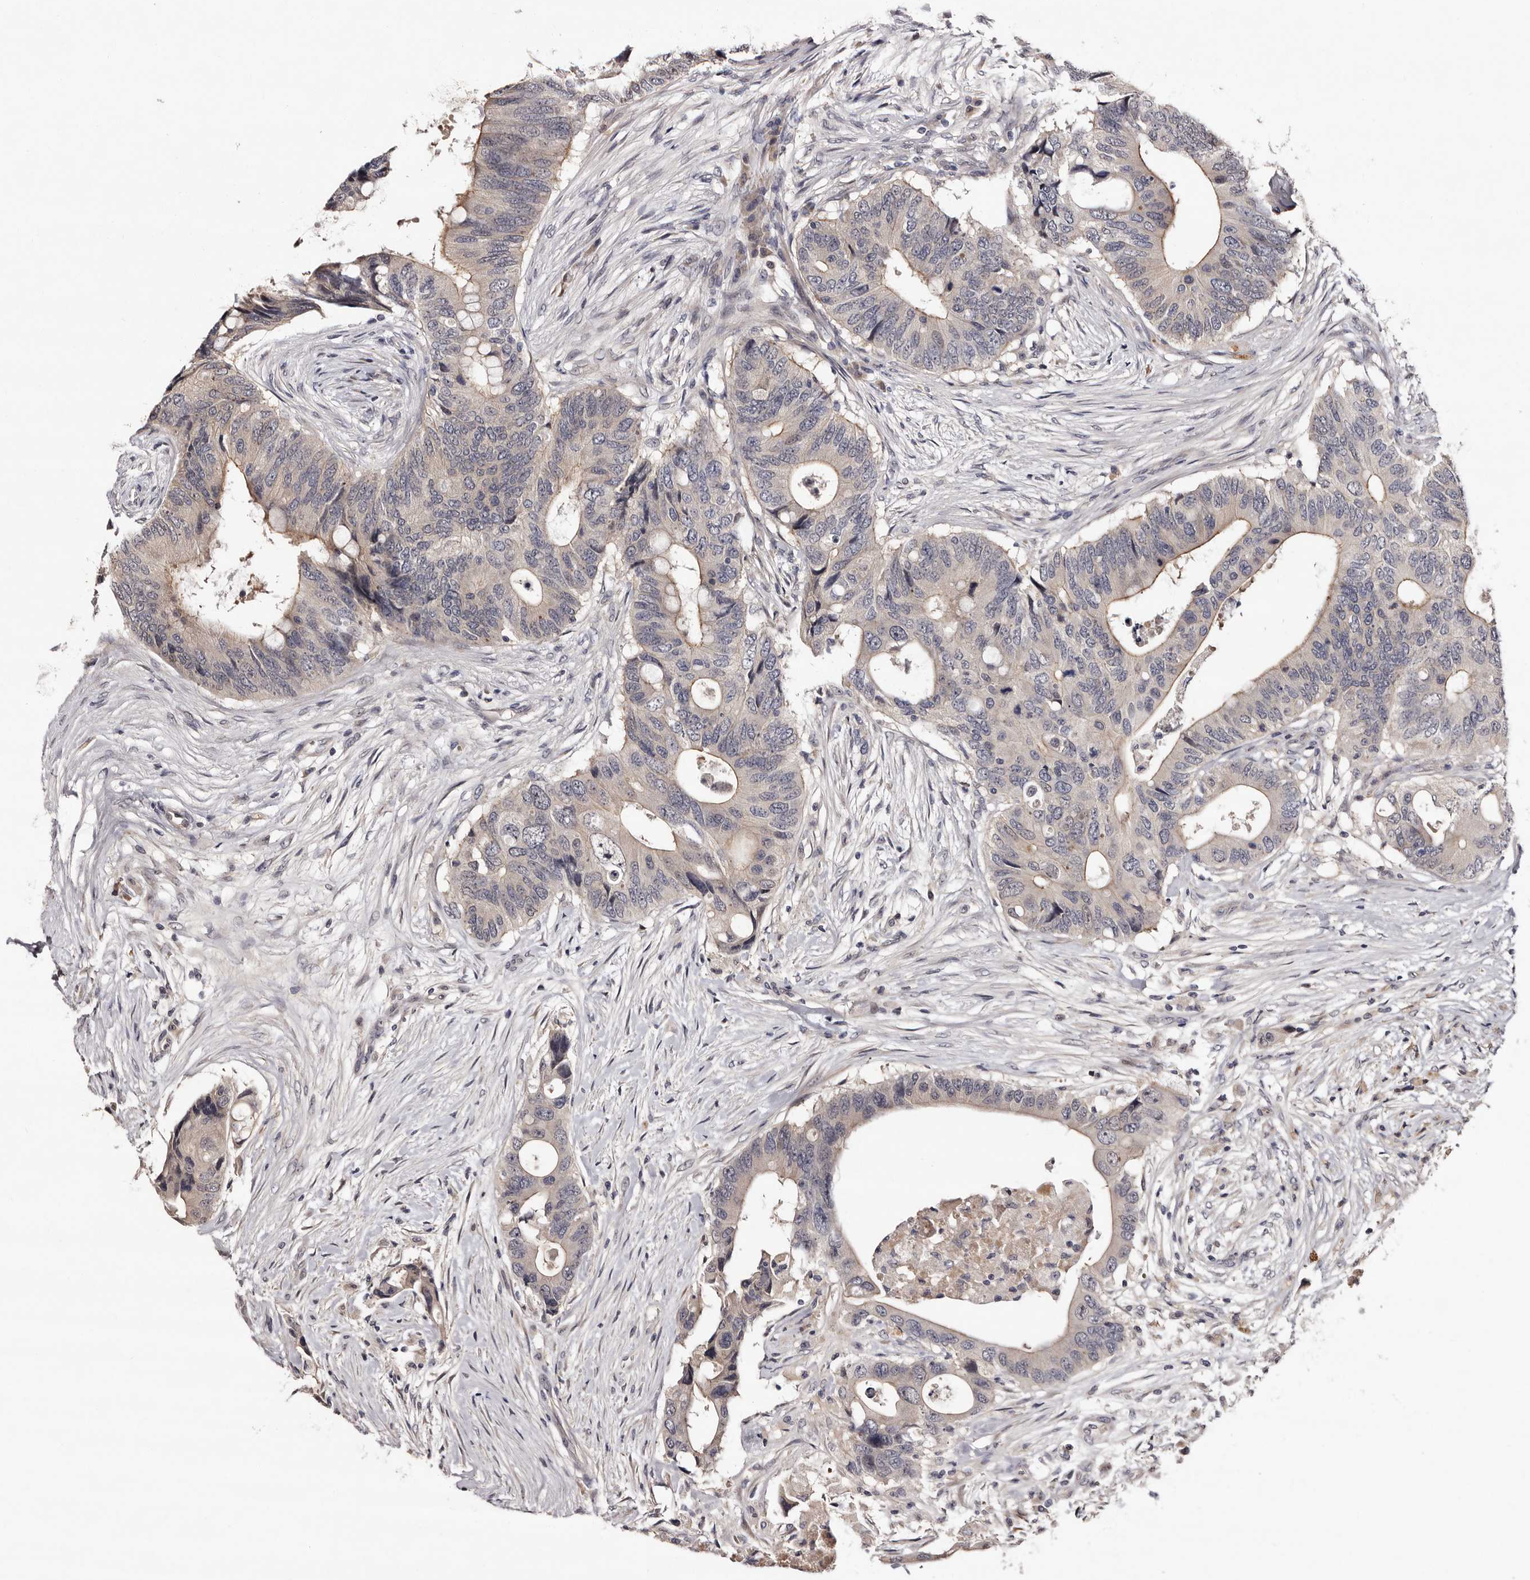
{"staining": {"intensity": "weak", "quantity": "<25%", "location": "cytoplasmic/membranous"}, "tissue": "colorectal cancer", "cell_type": "Tumor cells", "image_type": "cancer", "snomed": [{"axis": "morphology", "description": "Adenocarcinoma, NOS"}, {"axis": "topography", "description": "Colon"}], "caption": "Human adenocarcinoma (colorectal) stained for a protein using immunohistochemistry (IHC) shows no expression in tumor cells.", "gene": "LANCL2", "patient": {"sex": "male", "age": 71}}